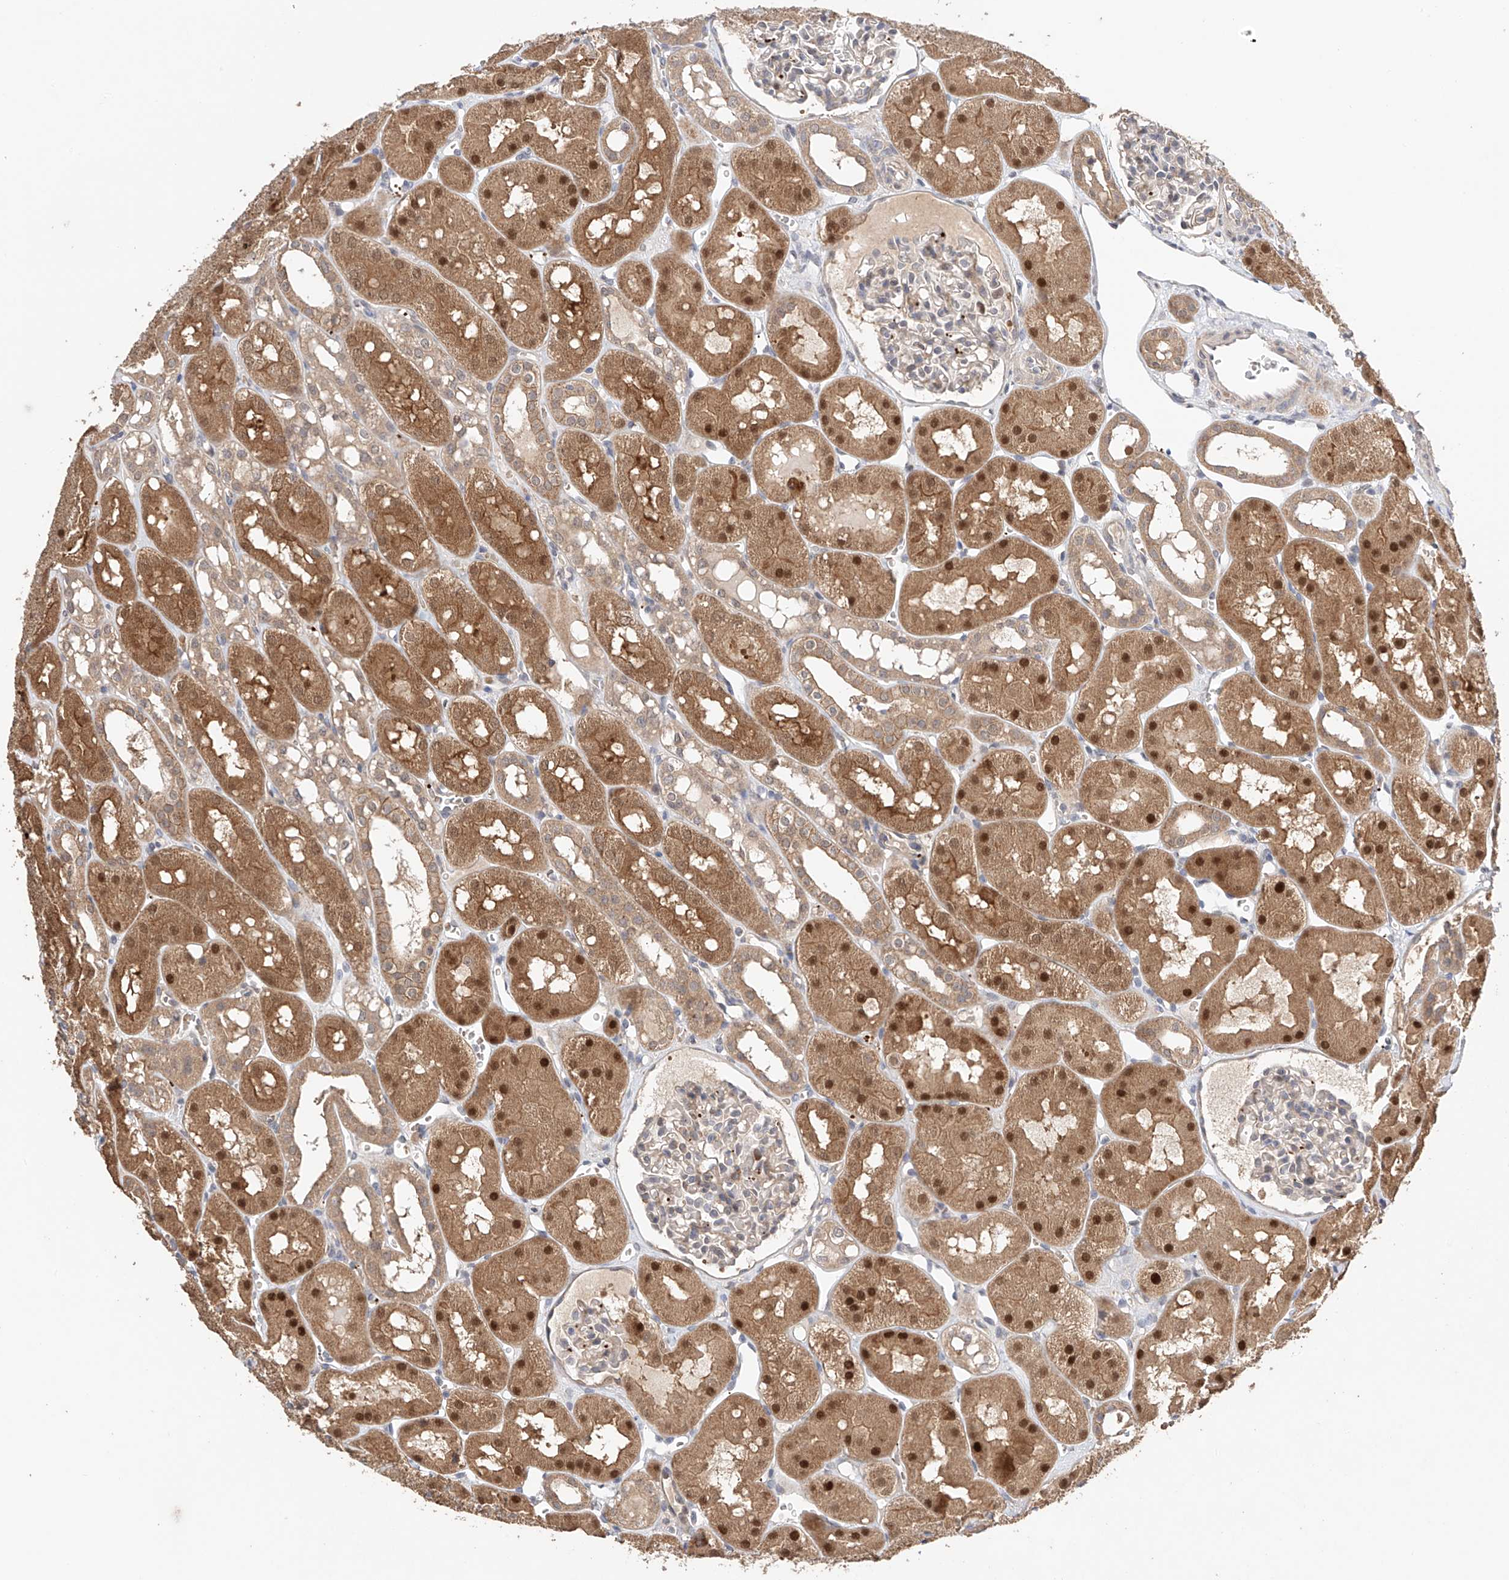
{"staining": {"intensity": "weak", "quantity": "<25%", "location": "cytoplasmic/membranous"}, "tissue": "kidney", "cell_type": "Cells in glomeruli", "image_type": "normal", "snomed": [{"axis": "morphology", "description": "Normal tissue, NOS"}, {"axis": "topography", "description": "Kidney"}], "caption": "DAB (3,3'-diaminobenzidine) immunohistochemical staining of unremarkable human kidney reveals no significant expression in cells in glomeruli.", "gene": "ZFHX2", "patient": {"sex": "male", "age": 16}}